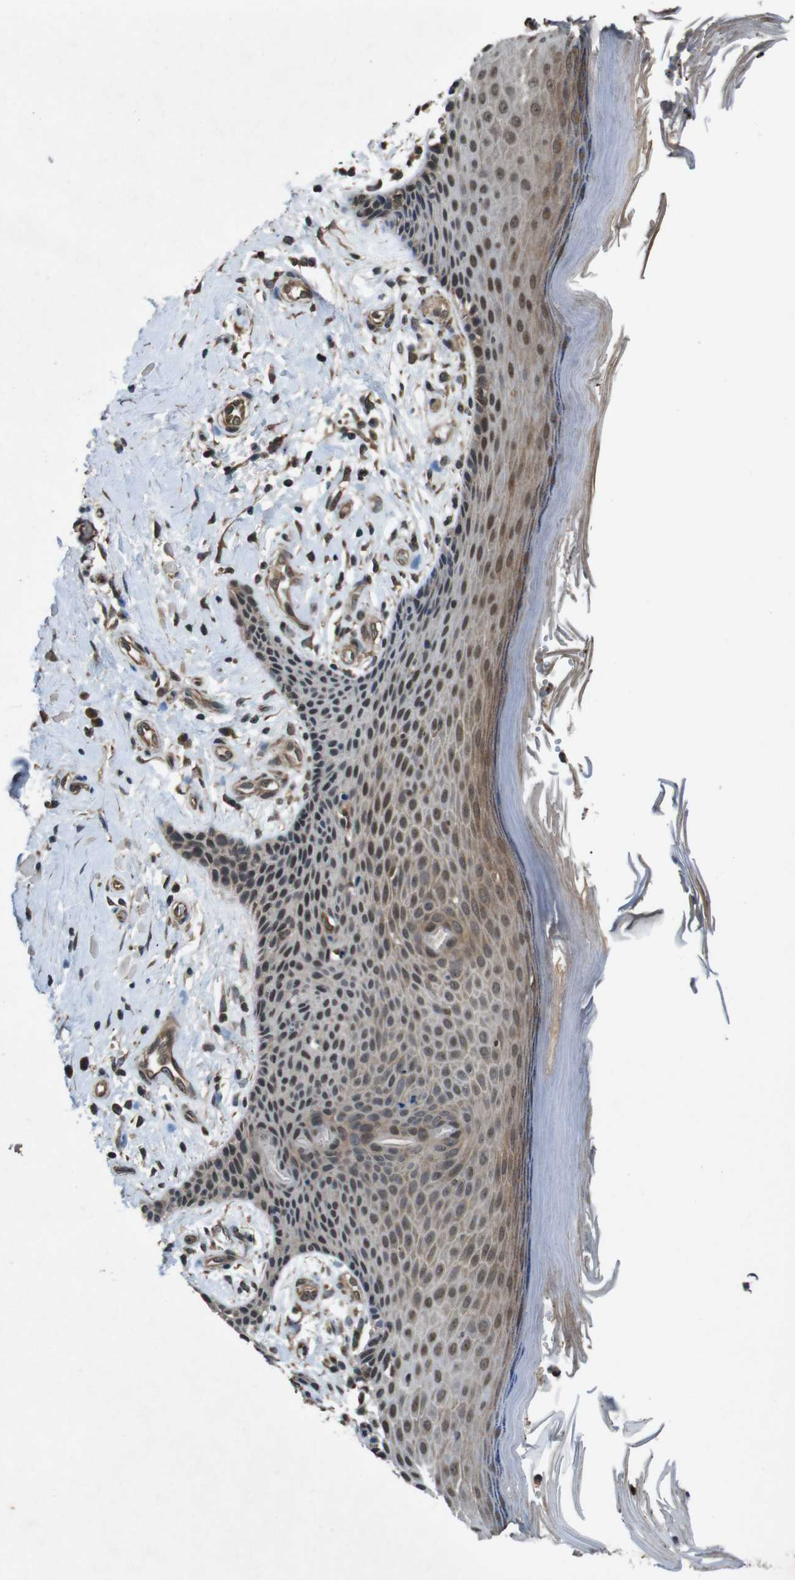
{"staining": {"intensity": "moderate", "quantity": ">75%", "location": "cytoplasmic/membranous"}, "tissue": "melanoma", "cell_type": "Tumor cells", "image_type": "cancer", "snomed": [{"axis": "morphology", "description": "Malignant melanoma, NOS"}, {"axis": "topography", "description": "Skin"}], "caption": "Melanoma tissue exhibits moderate cytoplasmic/membranous expression in approximately >75% of tumor cells", "gene": "SOCS1", "patient": {"sex": "female", "age": 73}}